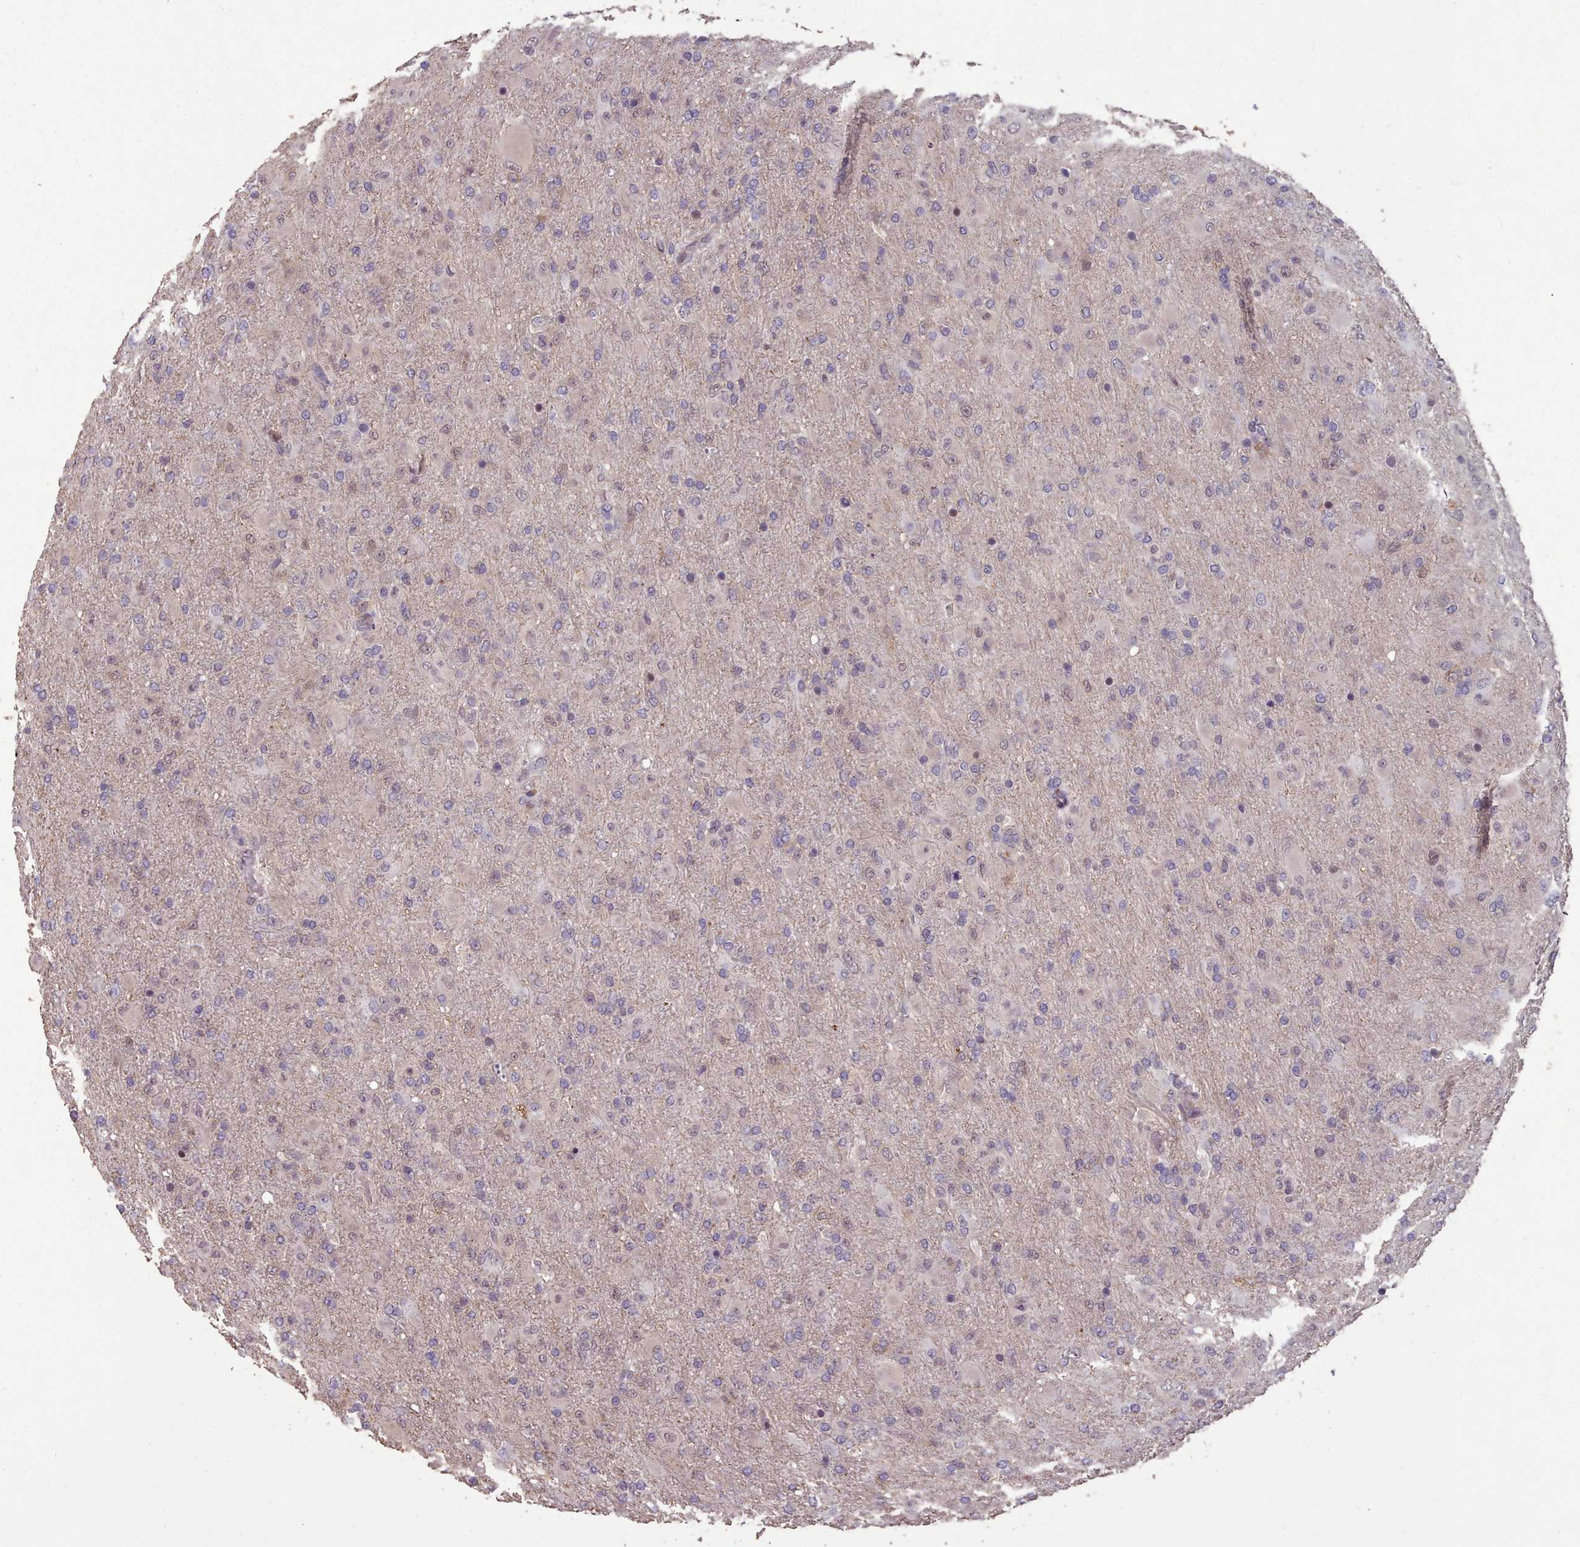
{"staining": {"intensity": "moderate", "quantity": "<25%", "location": "nuclear"}, "tissue": "glioma", "cell_type": "Tumor cells", "image_type": "cancer", "snomed": [{"axis": "morphology", "description": "Glioma, malignant, Low grade"}, {"axis": "topography", "description": "Brain"}], "caption": "Malignant glioma (low-grade) stained with a brown dye reveals moderate nuclear positive staining in approximately <25% of tumor cells.", "gene": "ENSA", "patient": {"sex": "male", "age": 65}}